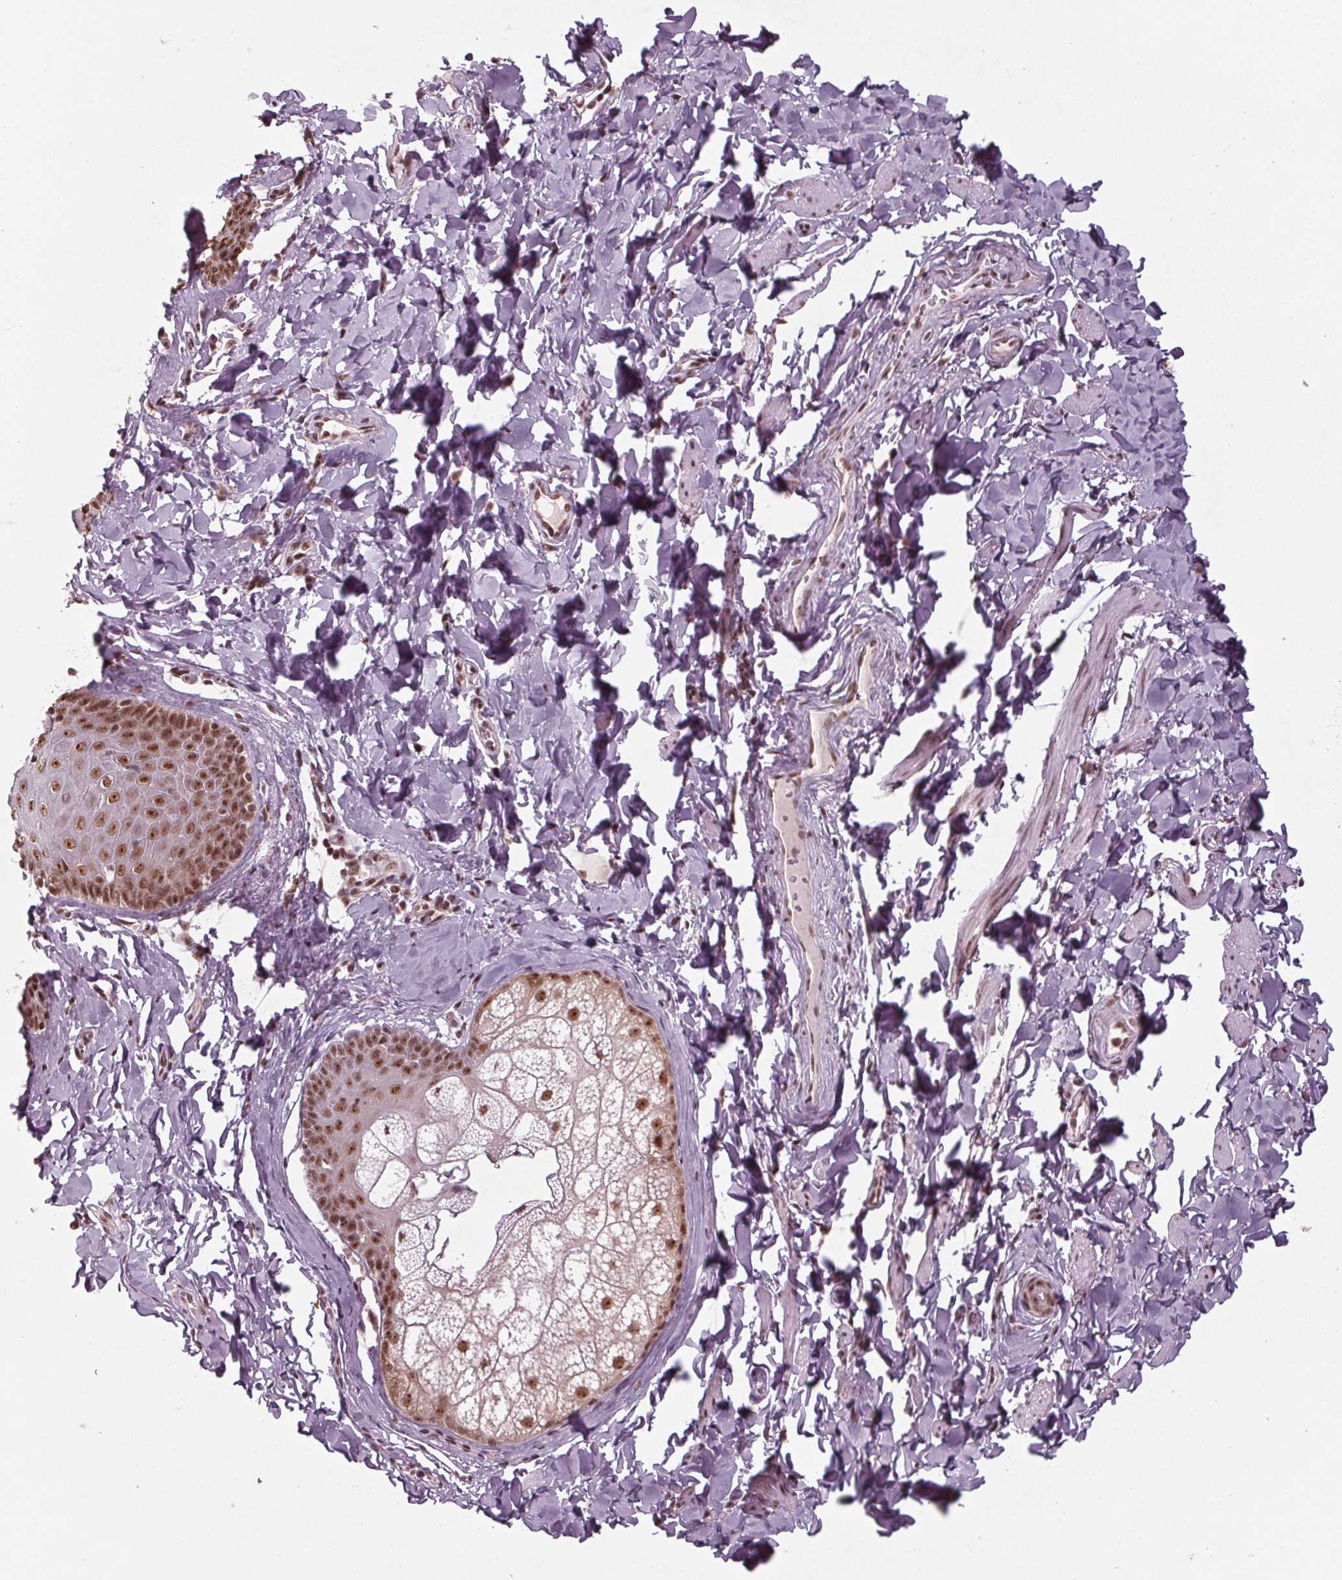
{"staining": {"intensity": "strong", "quantity": ">75%", "location": "nuclear"}, "tissue": "skin", "cell_type": "Epidermal cells", "image_type": "normal", "snomed": [{"axis": "morphology", "description": "Normal tissue, NOS"}, {"axis": "topography", "description": "Vulva"}, {"axis": "topography", "description": "Peripheral nerve tissue"}], "caption": "Immunohistochemistry image of normal skin stained for a protein (brown), which demonstrates high levels of strong nuclear positivity in approximately >75% of epidermal cells.", "gene": "DDX41", "patient": {"sex": "female", "age": 66}}